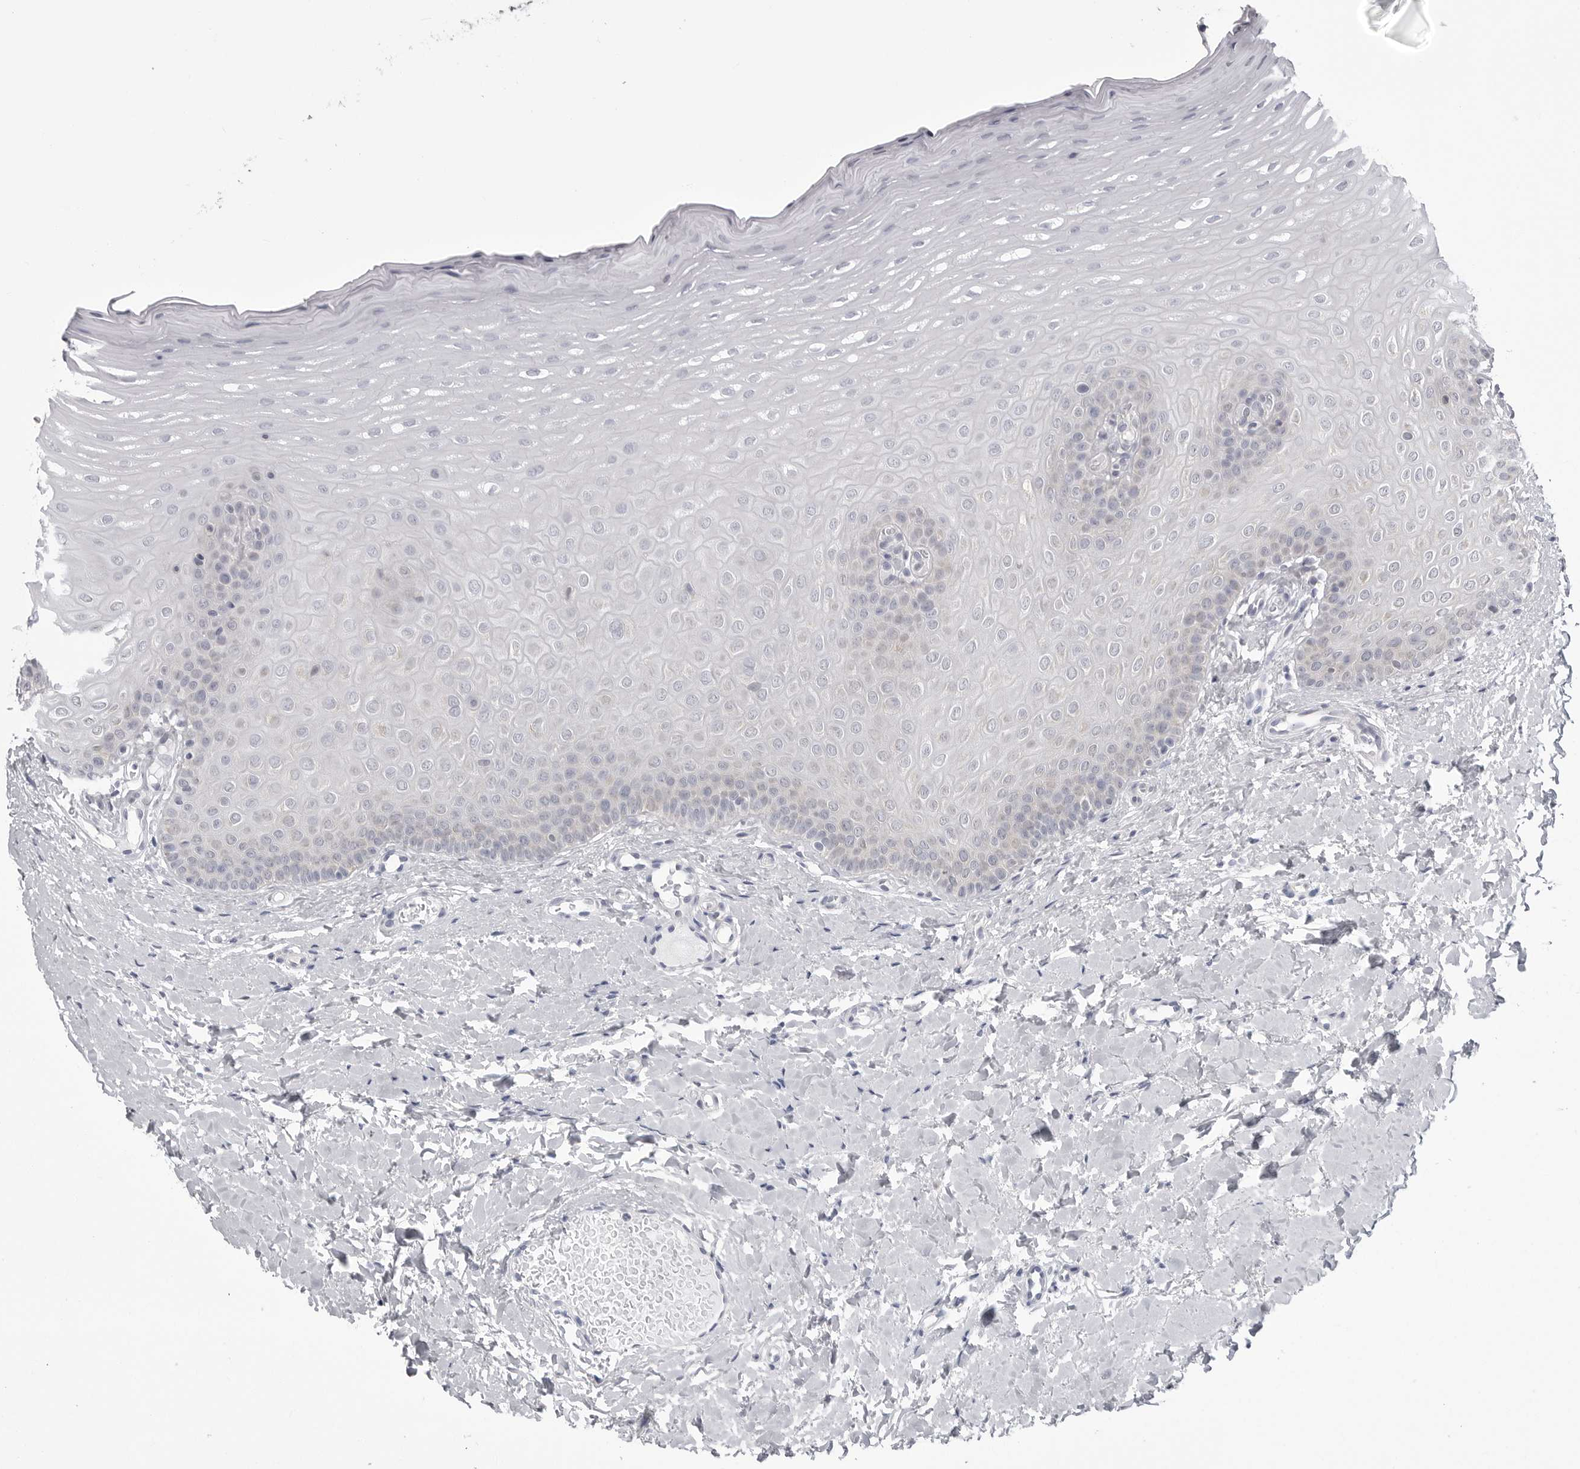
{"staining": {"intensity": "negative", "quantity": "none", "location": "none"}, "tissue": "oral mucosa", "cell_type": "Squamous epithelial cells", "image_type": "normal", "snomed": [{"axis": "morphology", "description": "Normal tissue, NOS"}, {"axis": "topography", "description": "Oral tissue"}], "caption": "Immunohistochemical staining of benign oral mucosa reveals no significant expression in squamous epithelial cells. (DAB immunohistochemistry (IHC), high magnification).", "gene": "FH", "patient": {"sex": "female", "age": 39}}